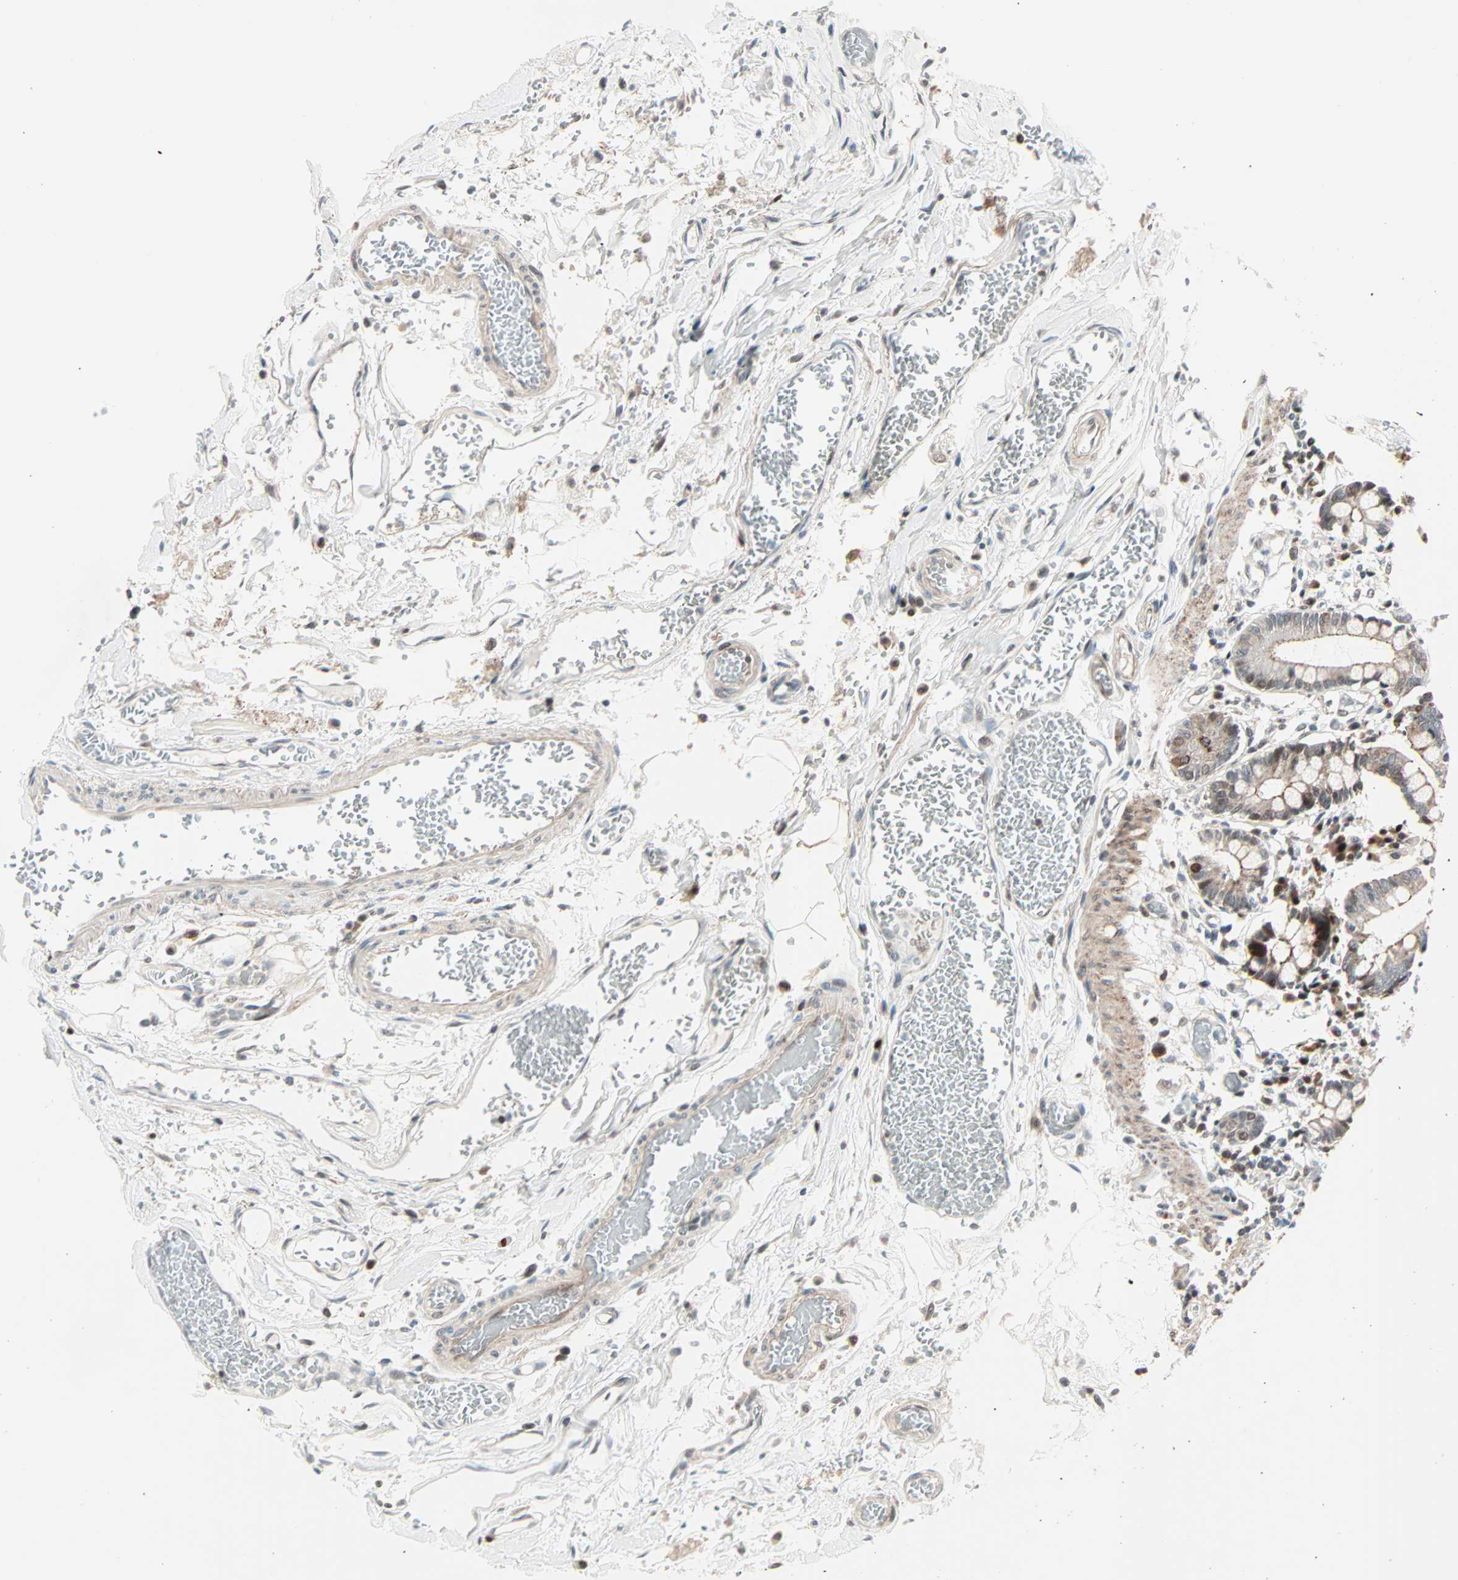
{"staining": {"intensity": "weak", "quantity": "25%-75%", "location": "cytoplasmic/membranous"}, "tissue": "small intestine", "cell_type": "Glandular cells", "image_type": "normal", "snomed": [{"axis": "morphology", "description": "Normal tissue, NOS"}, {"axis": "topography", "description": "Small intestine"}], "caption": "IHC image of normal small intestine stained for a protein (brown), which reveals low levels of weak cytoplasmic/membranous positivity in about 25%-75% of glandular cells.", "gene": "CBX4", "patient": {"sex": "female", "age": 61}}